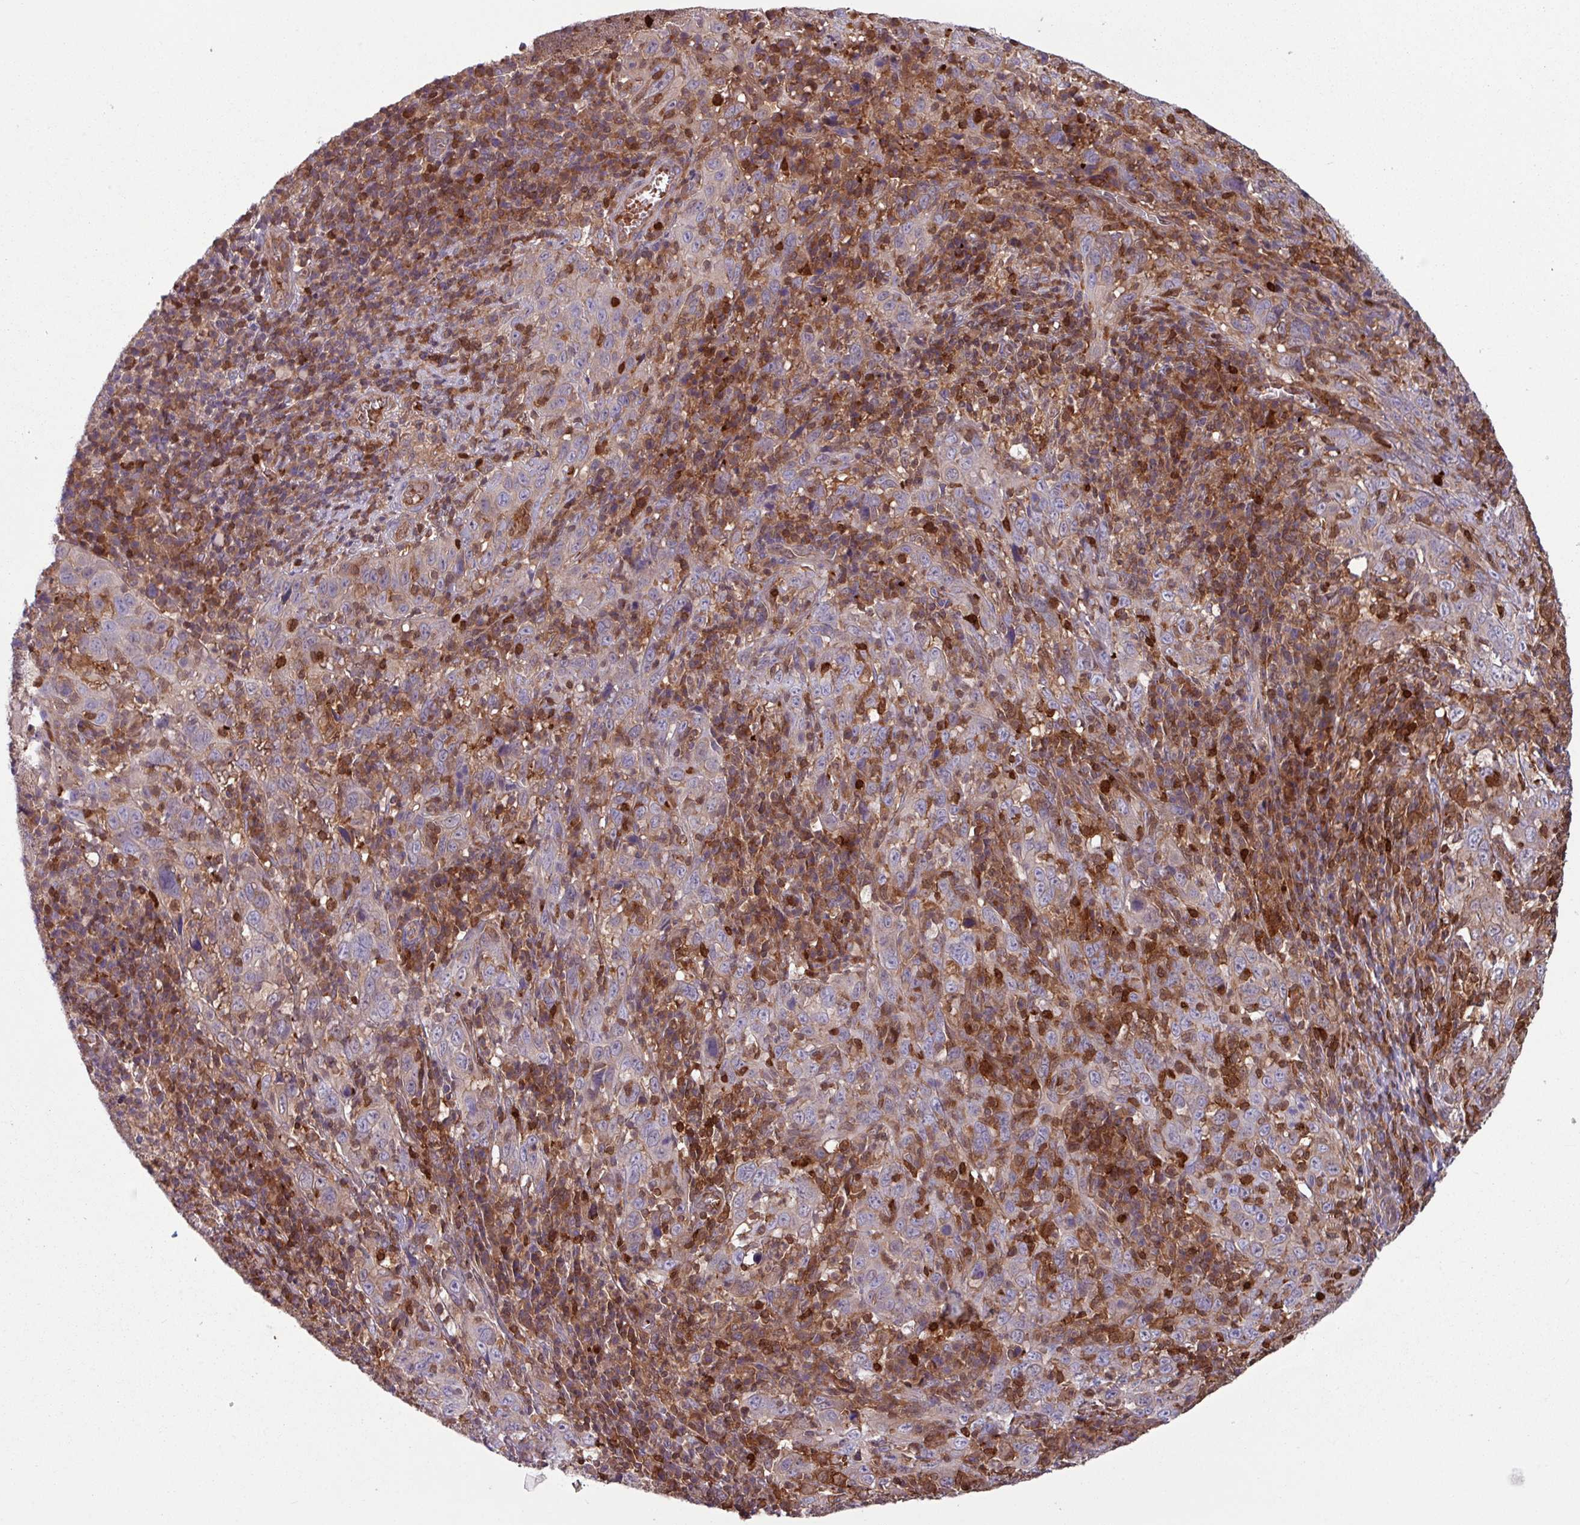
{"staining": {"intensity": "negative", "quantity": "none", "location": "none"}, "tissue": "cervical cancer", "cell_type": "Tumor cells", "image_type": "cancer", "snomed": [{"axis": "morphology", "description": "Squamous cell carcinoma, NOS"}, {"axis": "topography", "description": "Cervix"}], "caption": "Immunohistochemical staining of human cervical cancer shows no significant positivity in tumor cells.", "gene": "SEC61G", "patient": {"sex": "female", "age": 46}}